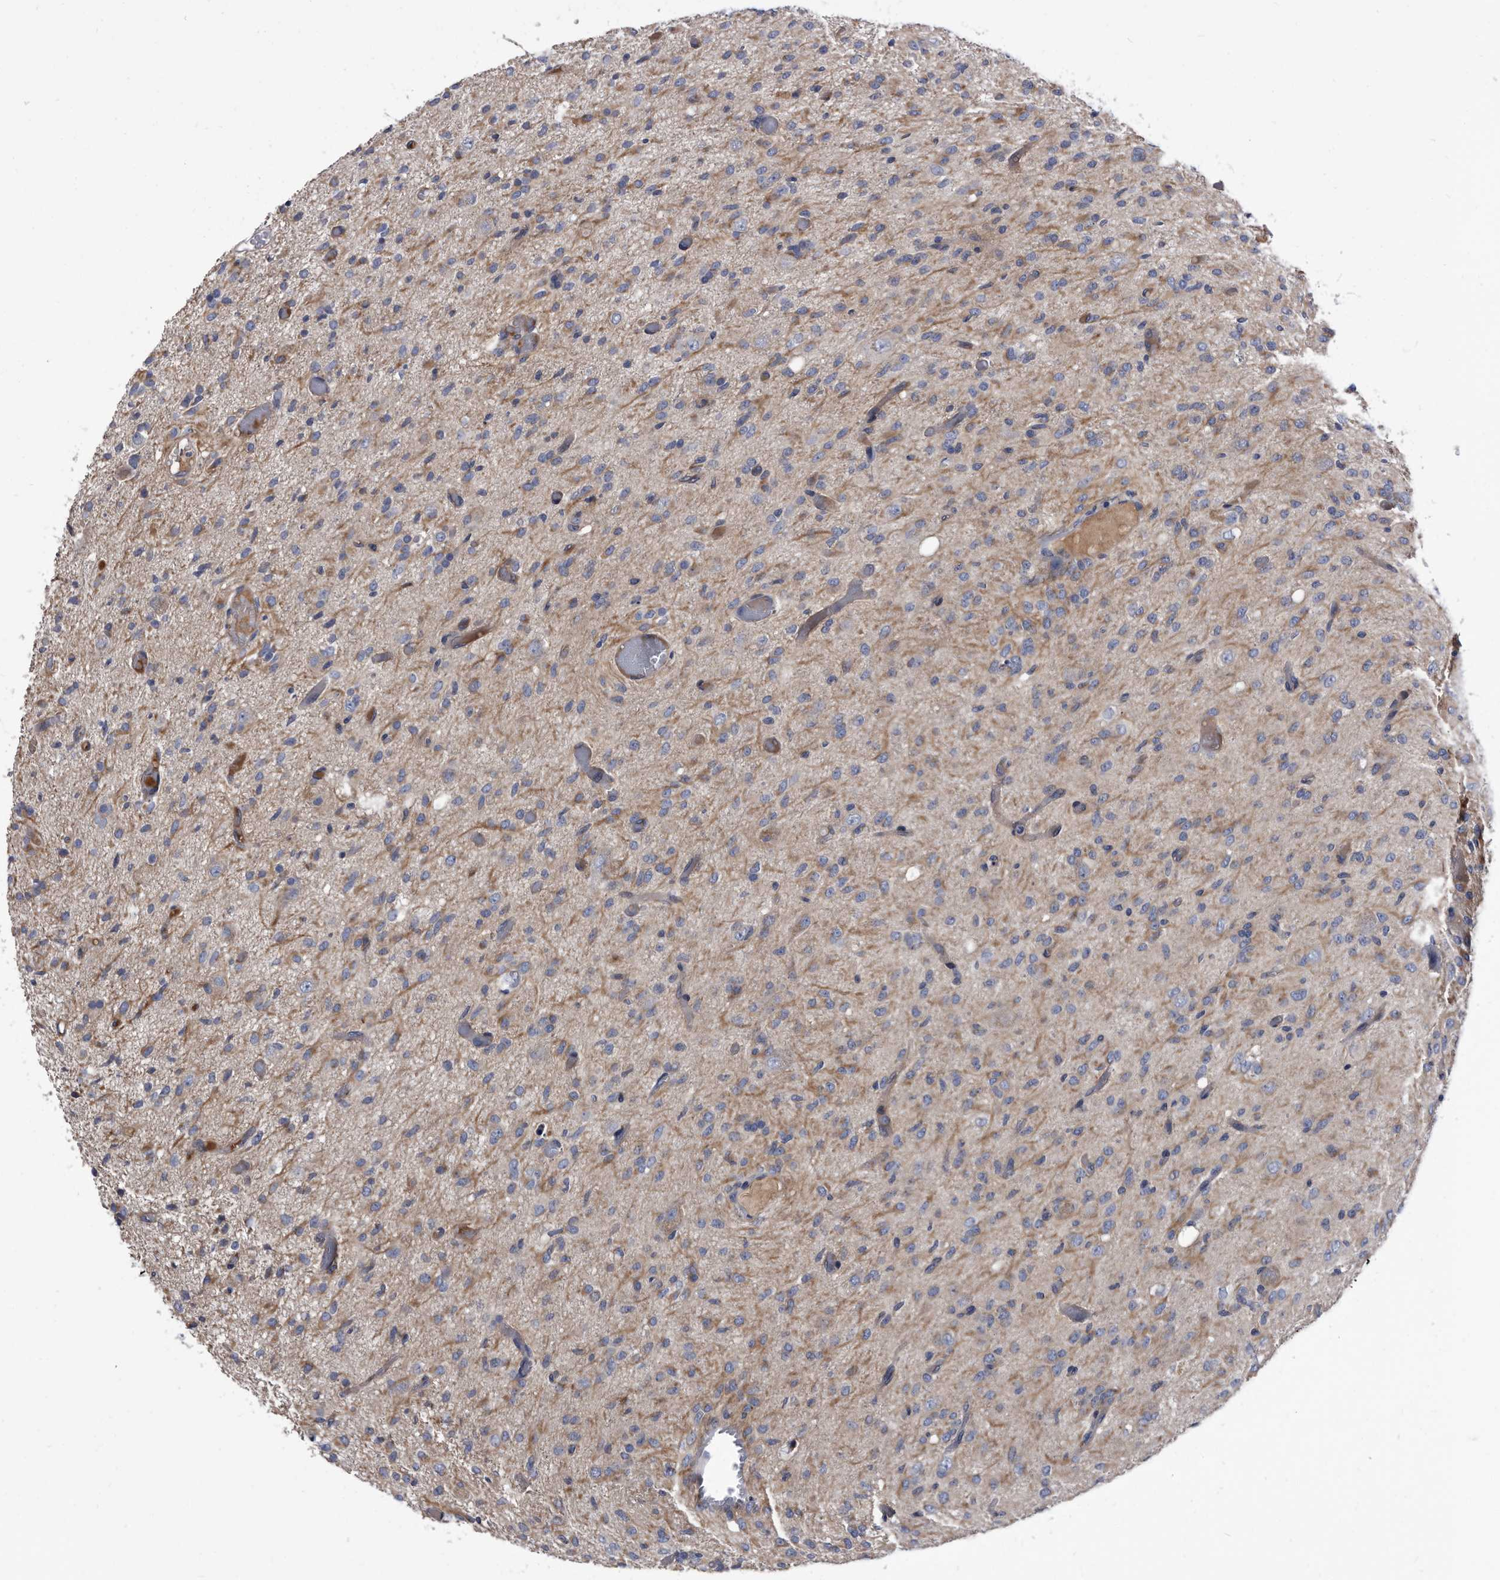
{"staining": {"intensity": "negative", "quantity": "none", "location": "none"}, "tissue": "glioma", "cell_type": "Tumor cells", "image_type": "cancer", "snomed": [{"axis": "morphology", "description": "Glioma, malignant, High grade"}, {"axis": "topography", "description": "Brain"}], "caption": "Immunohistochemical staining of human malignant high-grade glioma exhibits no significant staining in tumor cells.", "gene": "DTNBP1", "patient": {"sex": "female", "age": 59}}